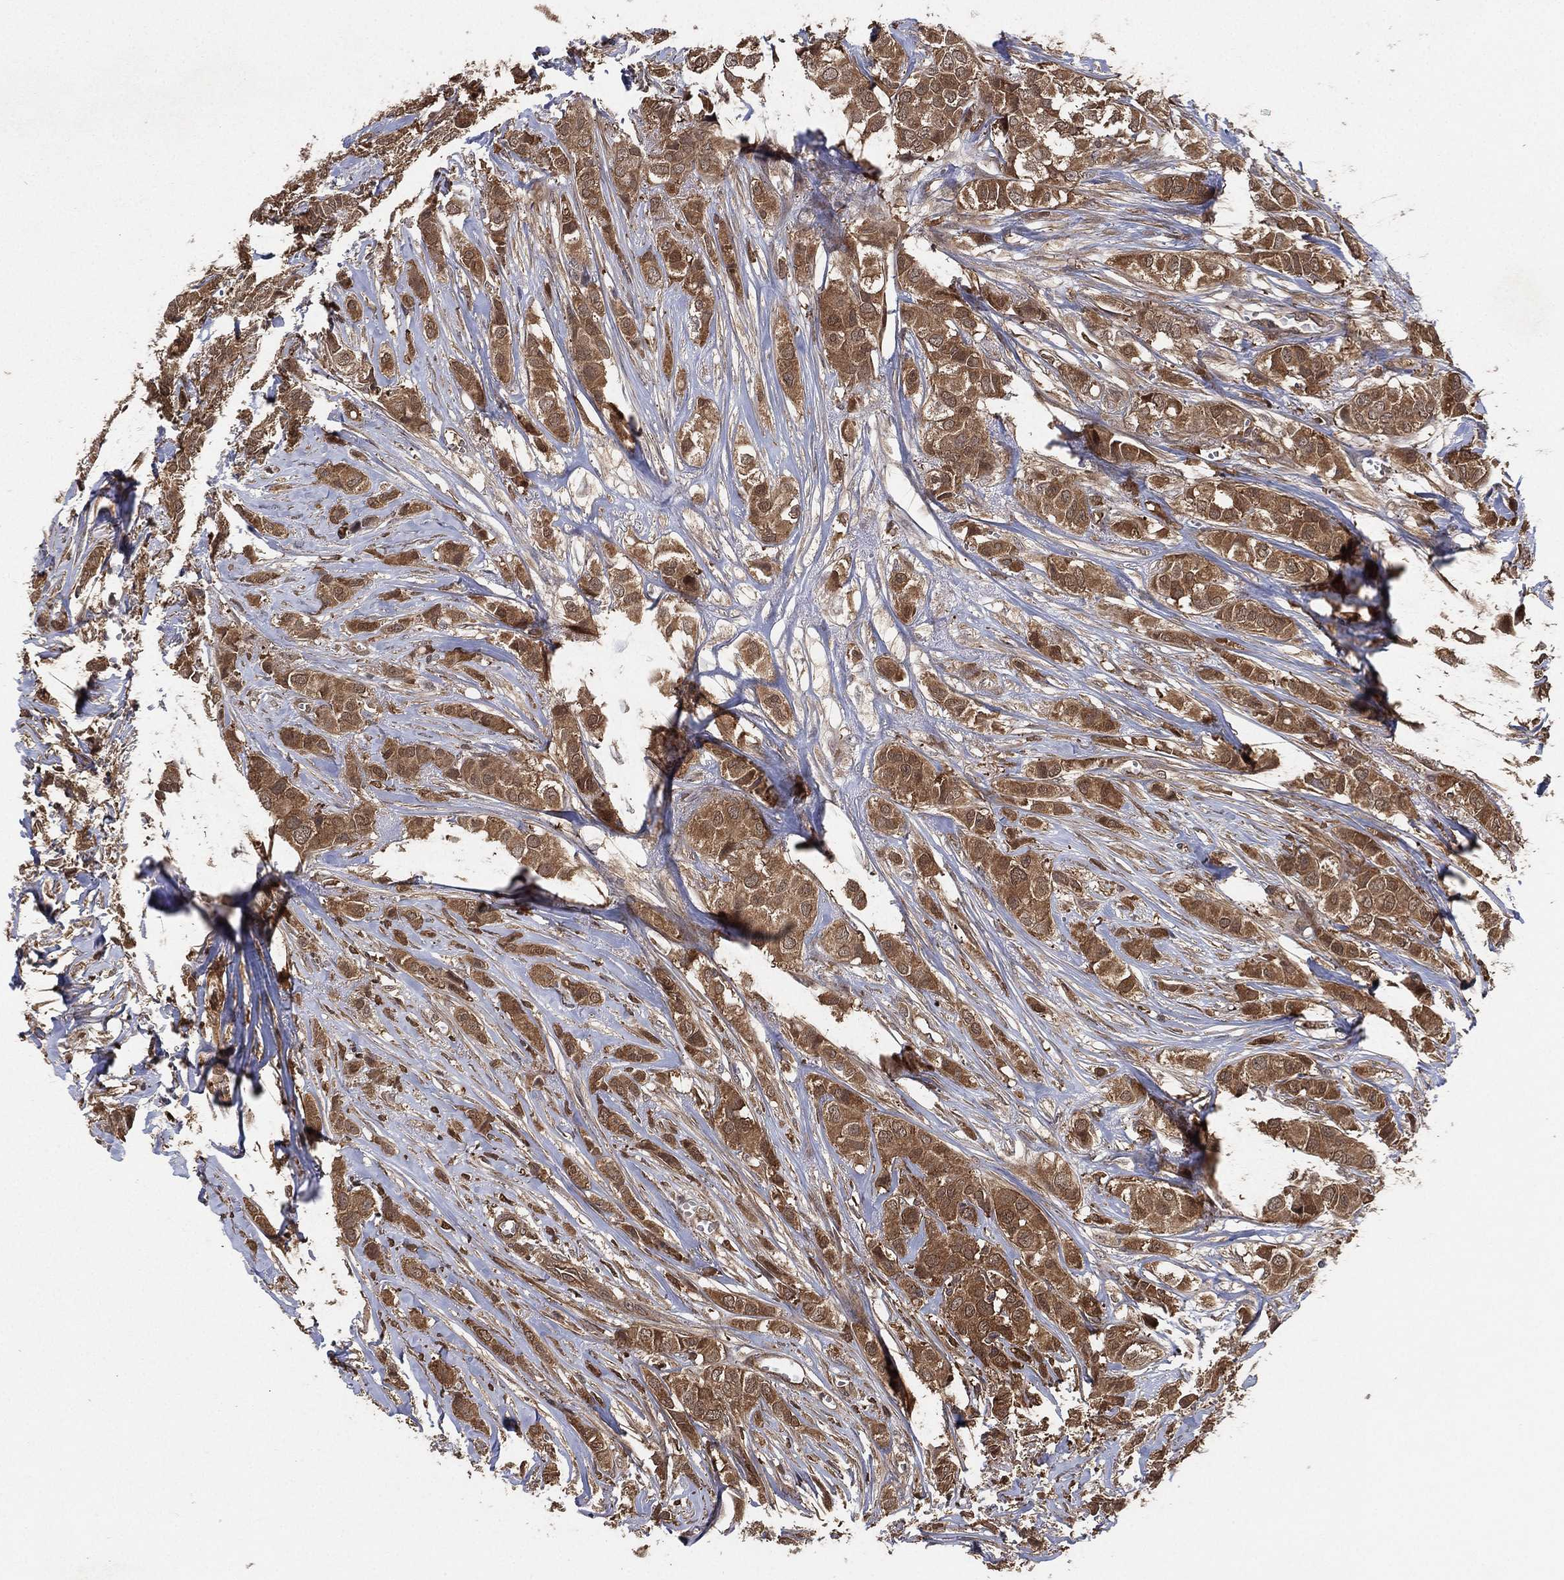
{"staining": {"intensity": "moderate", "quantity": "25%-75%", "location": "cytoplasmic/membranous"}, "tissue": "breast cancer", "cell_type": "Tumor cells", "image_type": "cancer", "snomed": [{"axis": "morphology", "description": "Duct carcinoma"}, {"axis": "topography", "description": "Breast"}], "caption": "A histopathology image showing moderate cytoplasmic/membranous positivity in approximately 25%-75% of tumor cells in breast infiltrating ductal carcinoma, as visualized by brown immunohistochemical staining.", "gene": "PSMG4", "patient": {"sex": "female", "age": 85}}